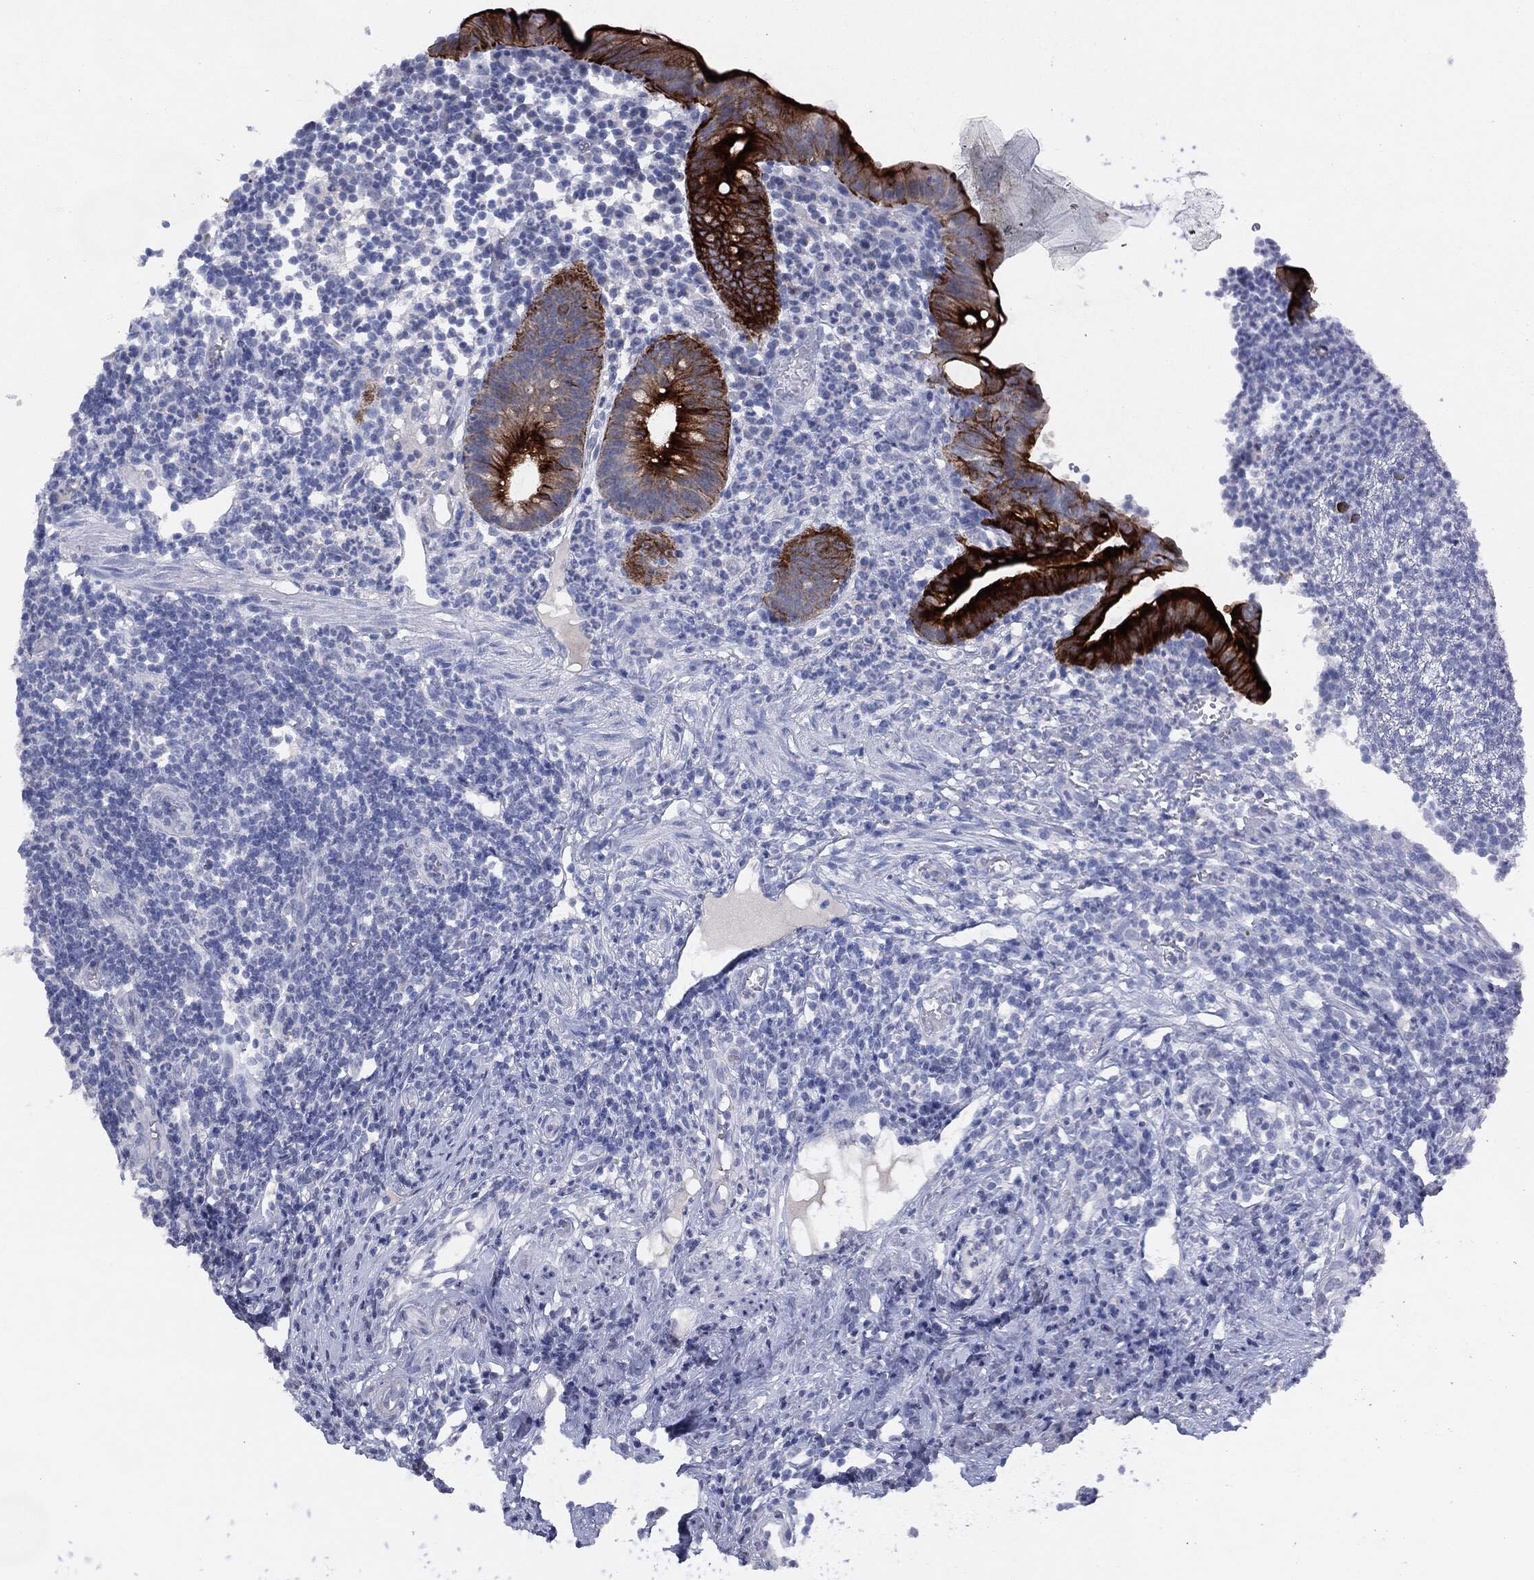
{"staining": {"intensity": "strong", "quantity": "25%-75%", "location": "cytoplasmic/membranous"}, "tissue": "appendix", "cell_type": "Glandular cells", "image_type": "normal", "snomed": [{"axis": "morphology", "description": "Normal tissue, NOS"}, {"axis": "topography", "description": "Appendix"}], "caption": "This photomicrograph shows IHC staining of normal appendix, with high strong cytoplasmic/membranous staining in approximately 25%-75% of glandular cells.", "gene": "MUC1", "patient": {"sex": "female", "age": 40}}